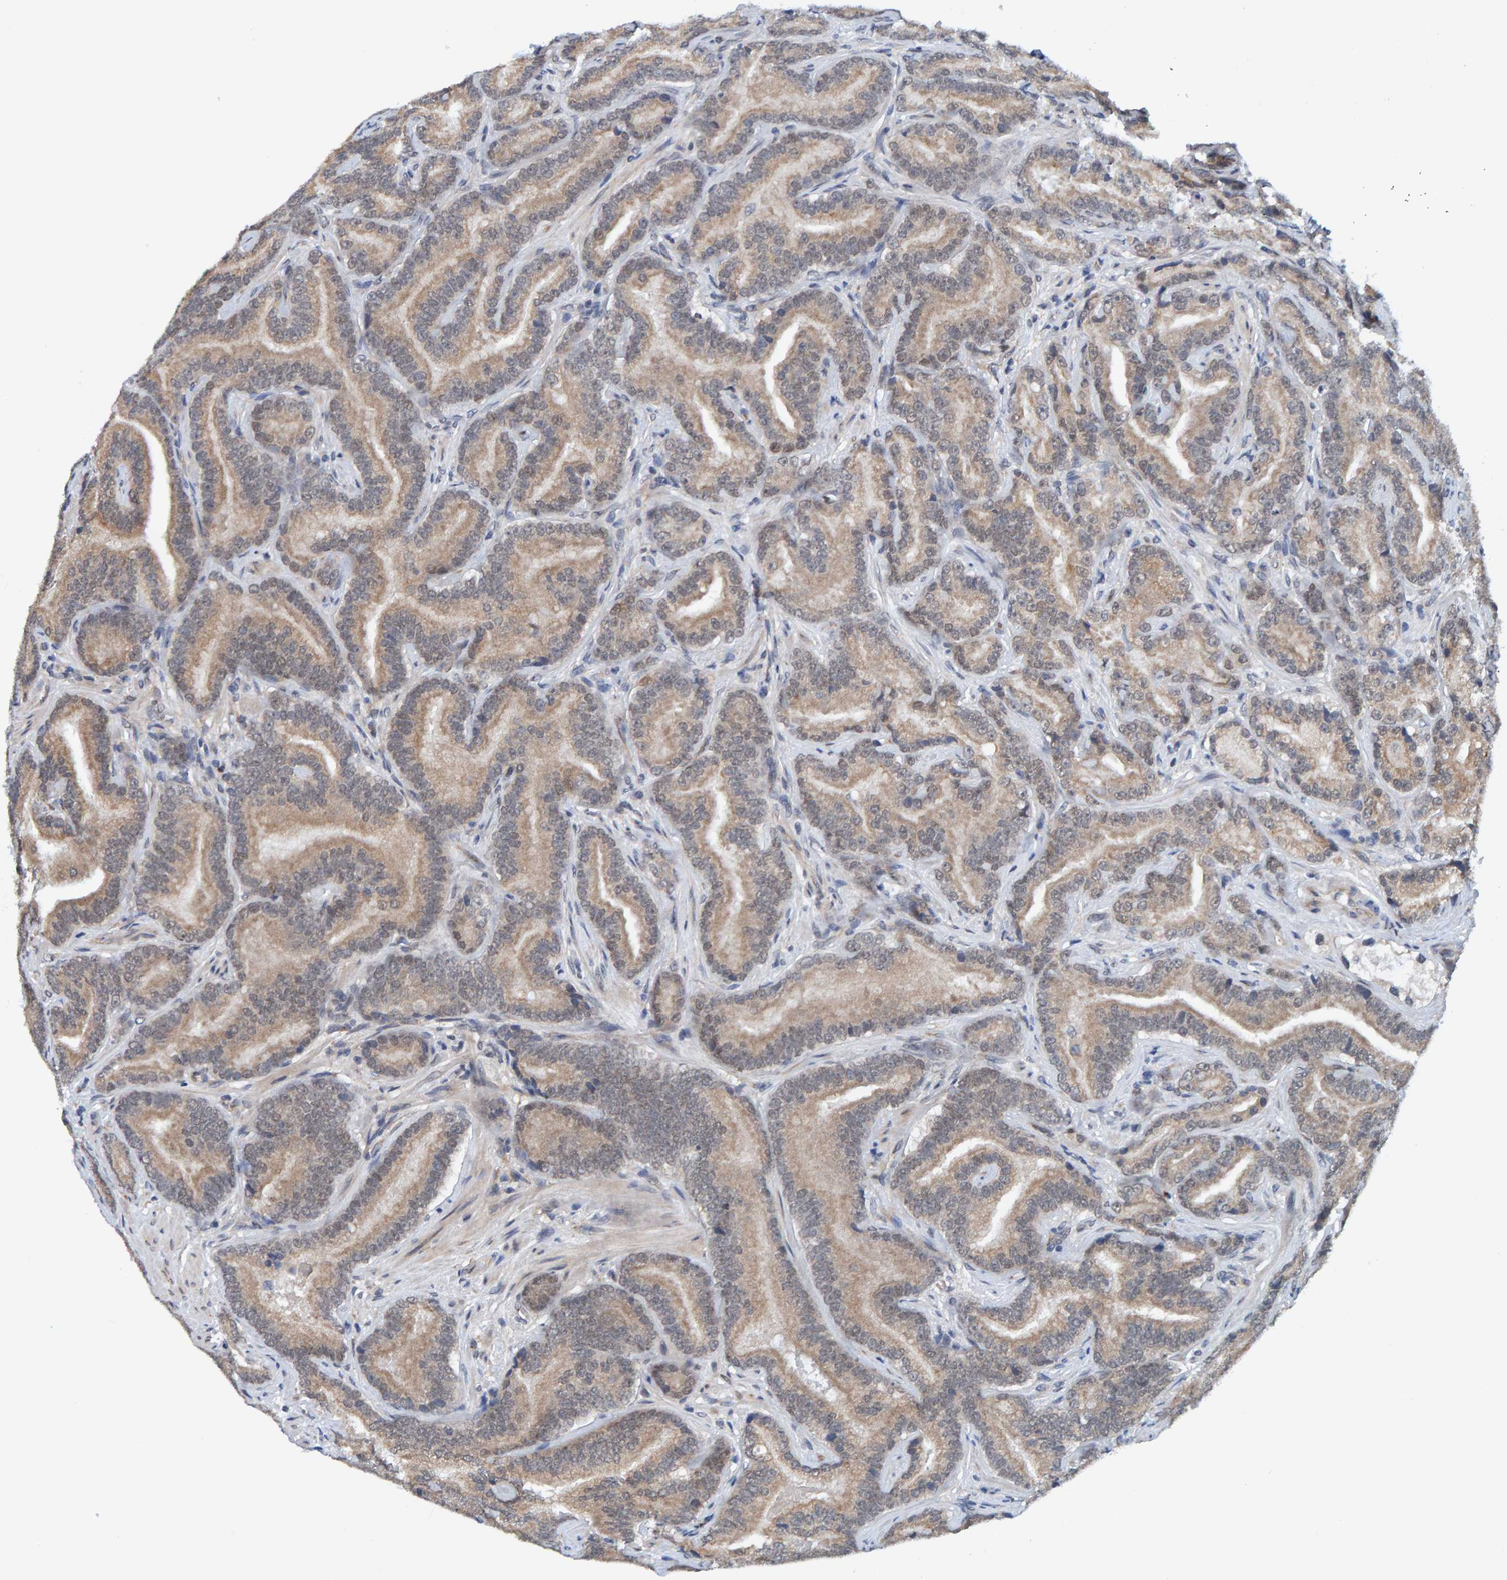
{"staining": {"intensity": "weak", "quantity": "25%-75%", "location": "cytoplasmic/membranous"}, "tissue": "prostate cancer", "cell_type": "Tumor cells", "image_type": "cancer", "snomed": [{"axis": "morphology", "description": "Adenocarcinoma, High grade"}, {"axis": "topography", "description": "Prostate"}], "caption": "IHC micrograph of human prostate high-grade adenocarcinoma stained for a protein (brown), which reveals low levels of weak cytoplasmic/membranous staining in approximately 25%-75% of tumor cells.", "gene": "SCRN2", "patient": {"sex": "male", "age": 55}}